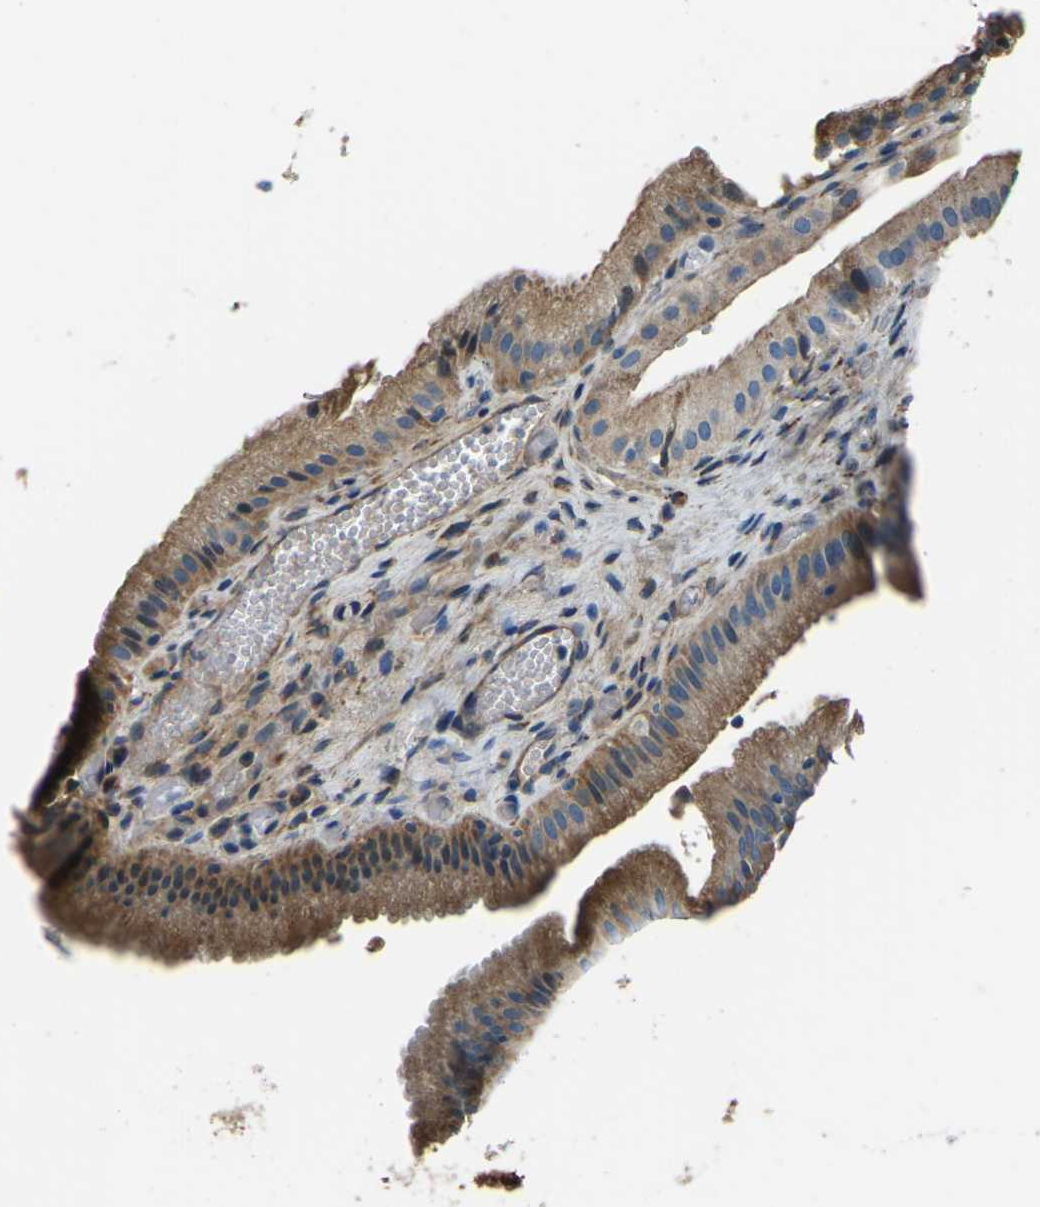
{"staining": {"intensity": "moderate", "quantity": ">75%", "location": "cytoplasmic/membranous"}, "tissue": "gallbladder", "cell_type": "Glandular cells", "image_type": "normal", "snomed": [{"axis": "morphology", "description": "Normal tissue, NOS"}, {"axis": "topography", "description": "Gallbladder"}], "caption": "A brown stain shows moderate cytoplasmic/membranous expression of a protein in glandular cells of unremarkable gallbladder. The staining was performed using DAB to visualize the protein expression in brown, while the nuclei were stained in blue with hematoxylin (Magnification: 20x).", "gene": "COL3A1", "patient": {"sex": "male", "age": 49}}